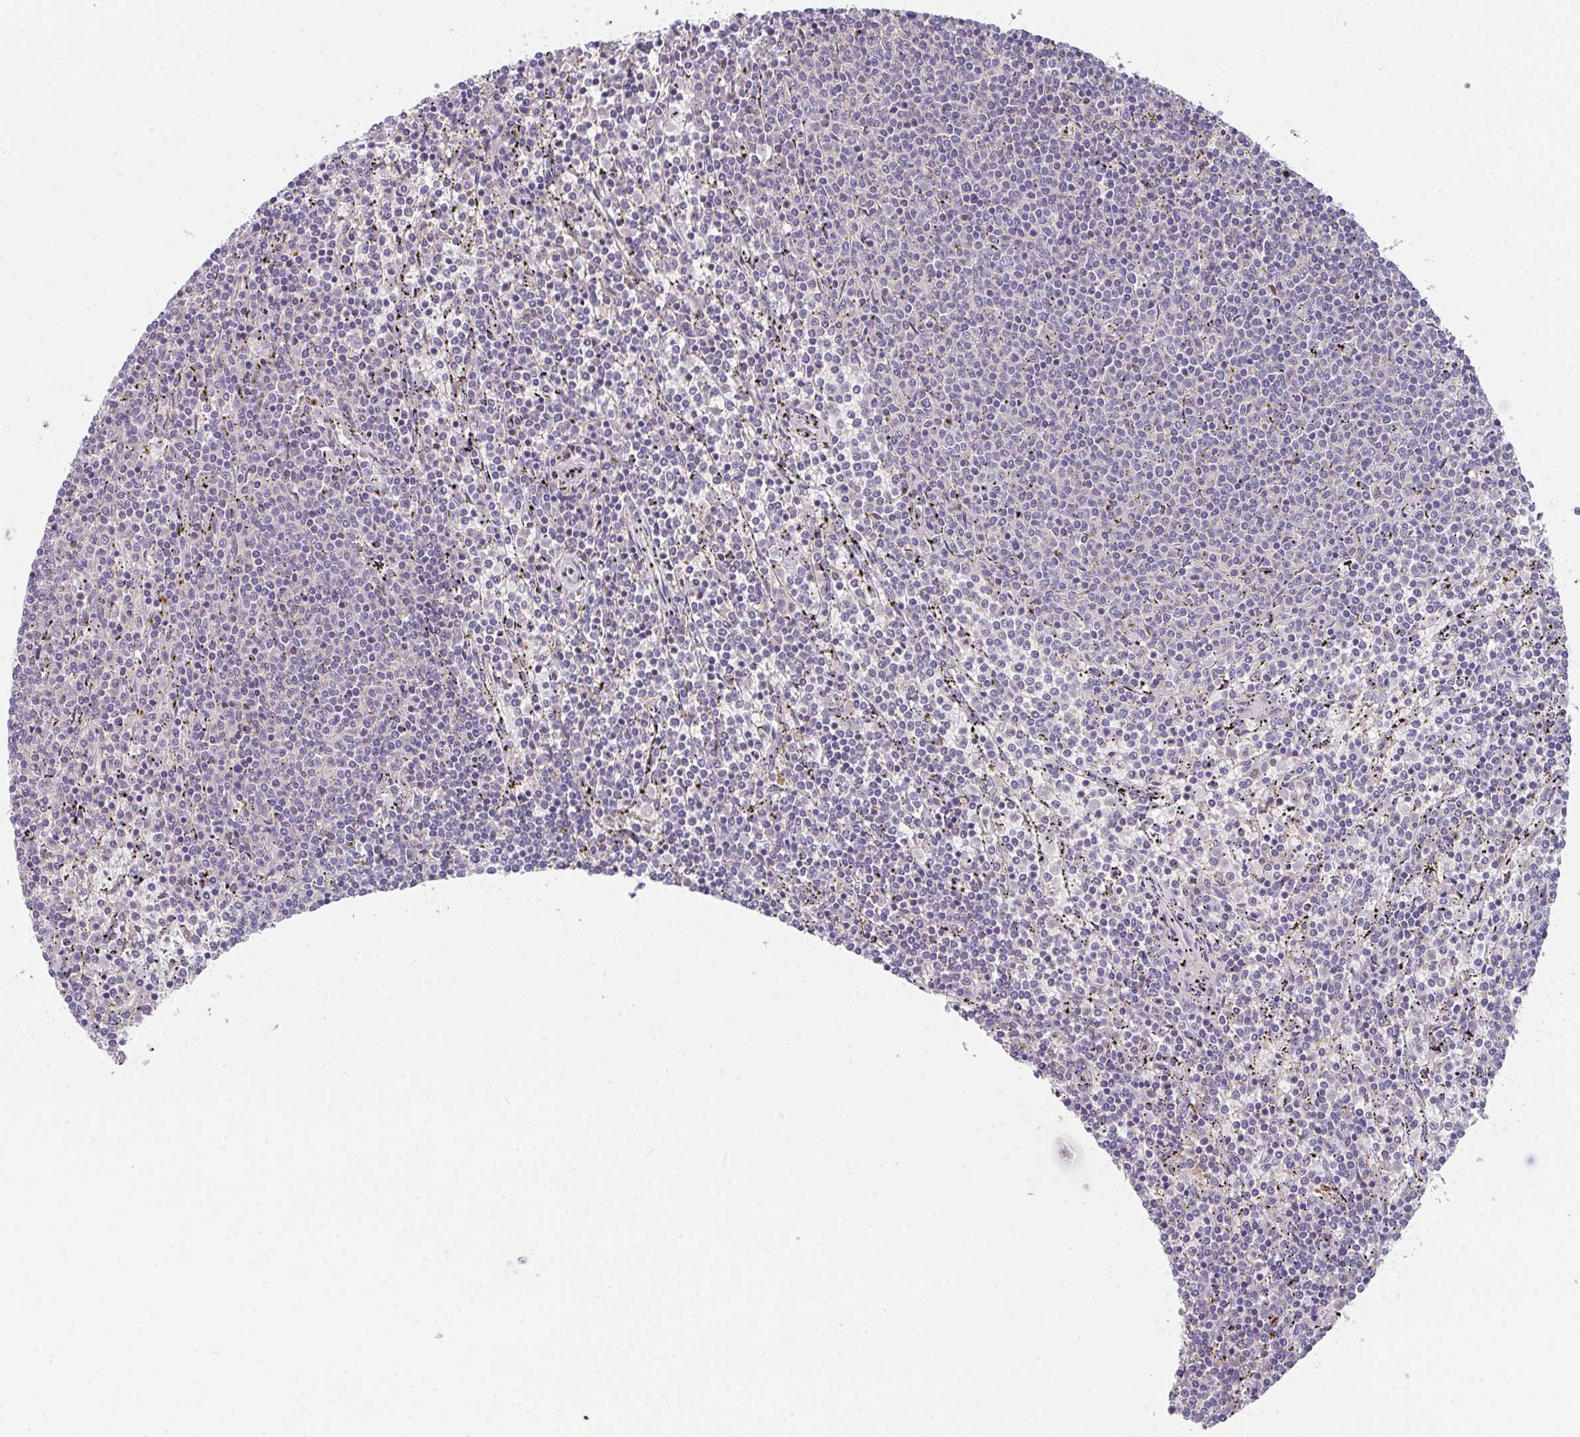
{"staining": {"intensity": "negative", "quantity": "none", "location": "none"}, "tissue": "lymphoma", "cell_type": "Tumor cells", "image_type": "cancer", "snomed": [{"axis": "morphology", "description": "Malignant lymphoma, non-Hodgkin's type, Low grade"}, {"axis": "topography", "description": "Spleen"}], "caption": "Photomicrograph shows no protein staining in tumor cells of low-grade malignant lymphoma, non-Hodgkin's type tissue.", "gene": "GLTPD2", "patient": {"sex": "female", "age": 50}}